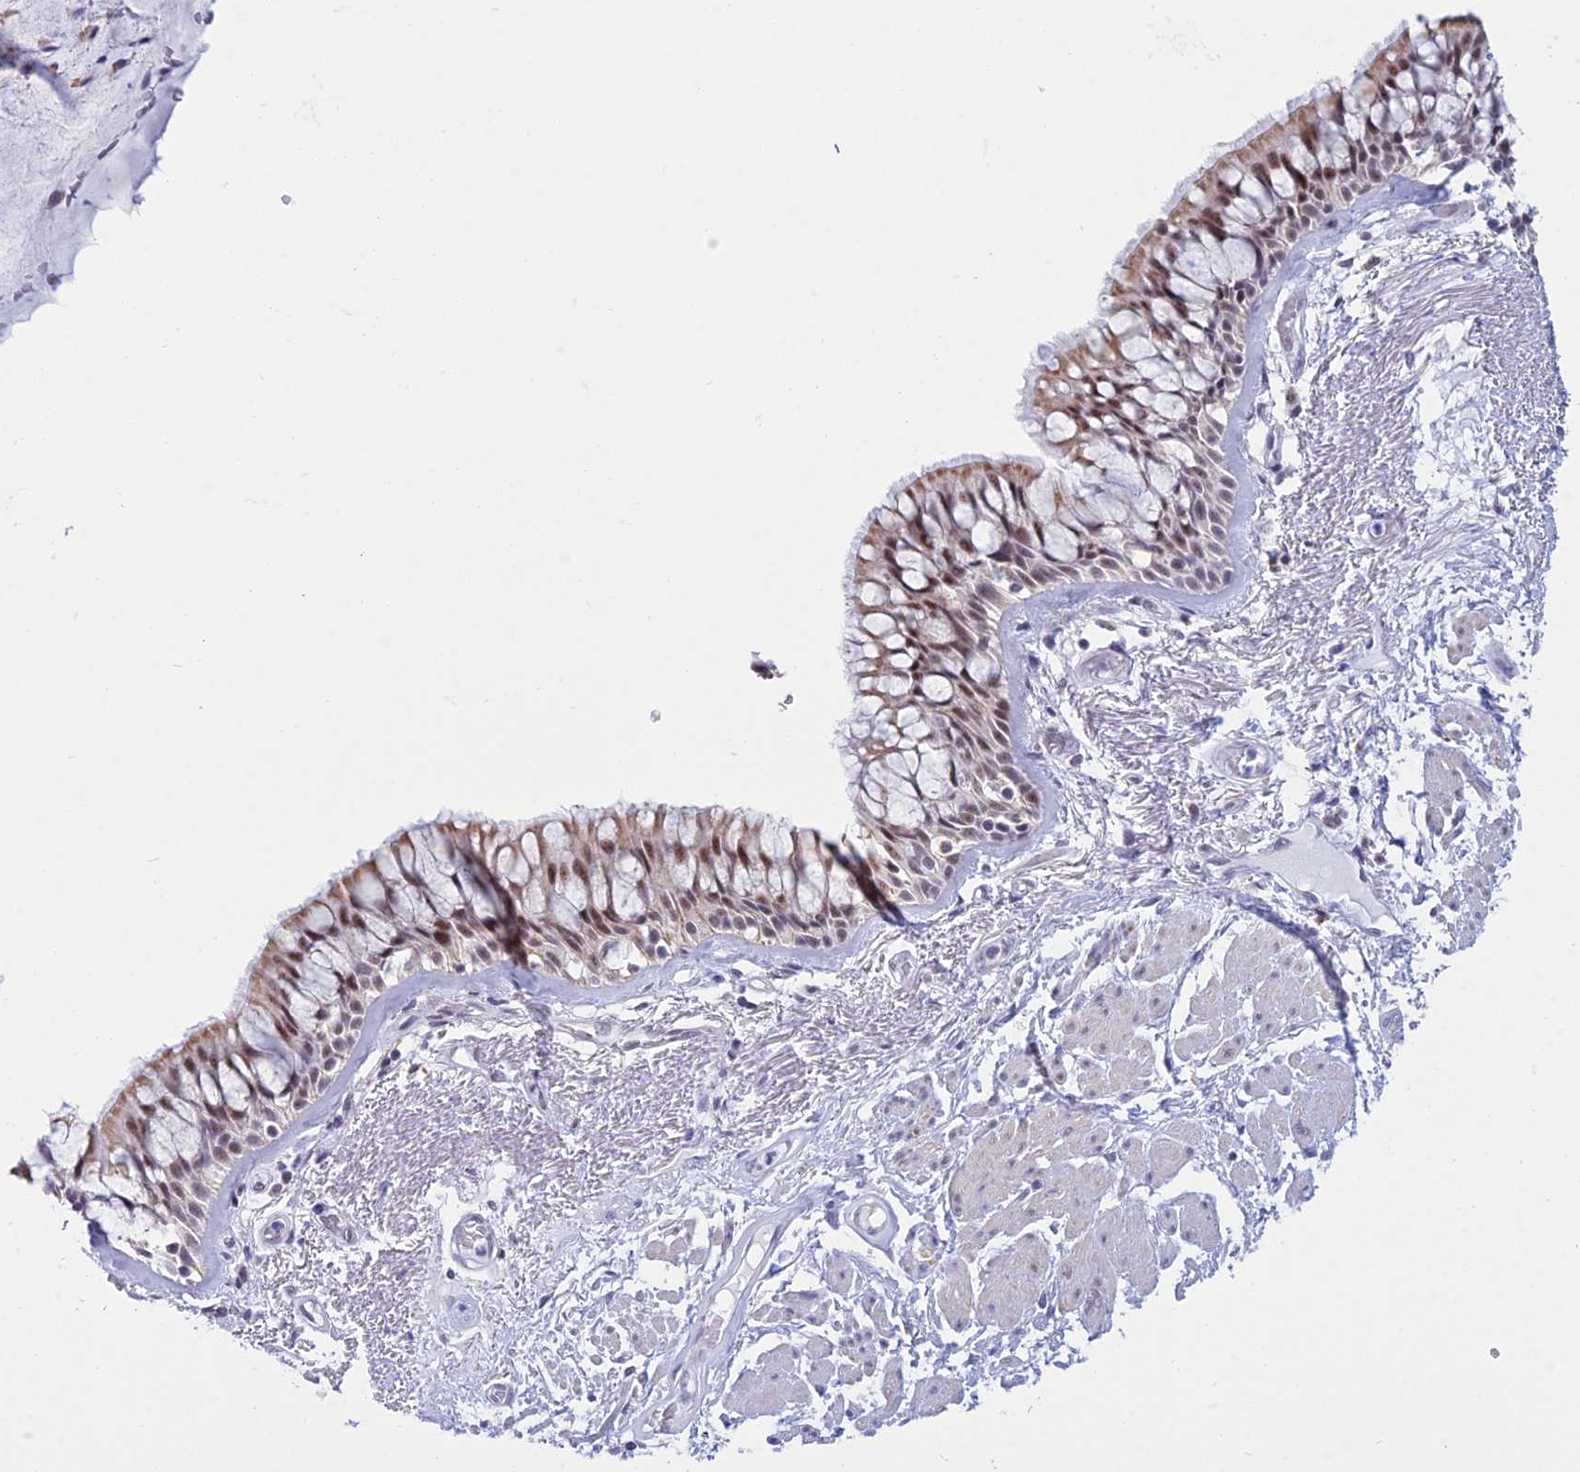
{"staining": {"intensity": "moderate", "quantity": ">75%", "location": "cytoplasmic/membranous,nuclear"}, "tissue": "bronchus", "cell_type": "Respiratory epithelial cells", "image_type": "normal", "snomed": [{"axis": "morphology", "description": "Normal tissue, NOS"}, {"axis": "topography", "description": "Bronchus"}], "caption": "This image displays benign bronchus stained with immunohistochemistry (IHC) to label a protein in brown. The cytoplasmic/membranous,nuclear of respiratory epithelial cells show moderate positivity for the protein. Nuclei are counter-stained blue.", "gene": "KLF14", "patient": {"sex": "male", "age": 66}}